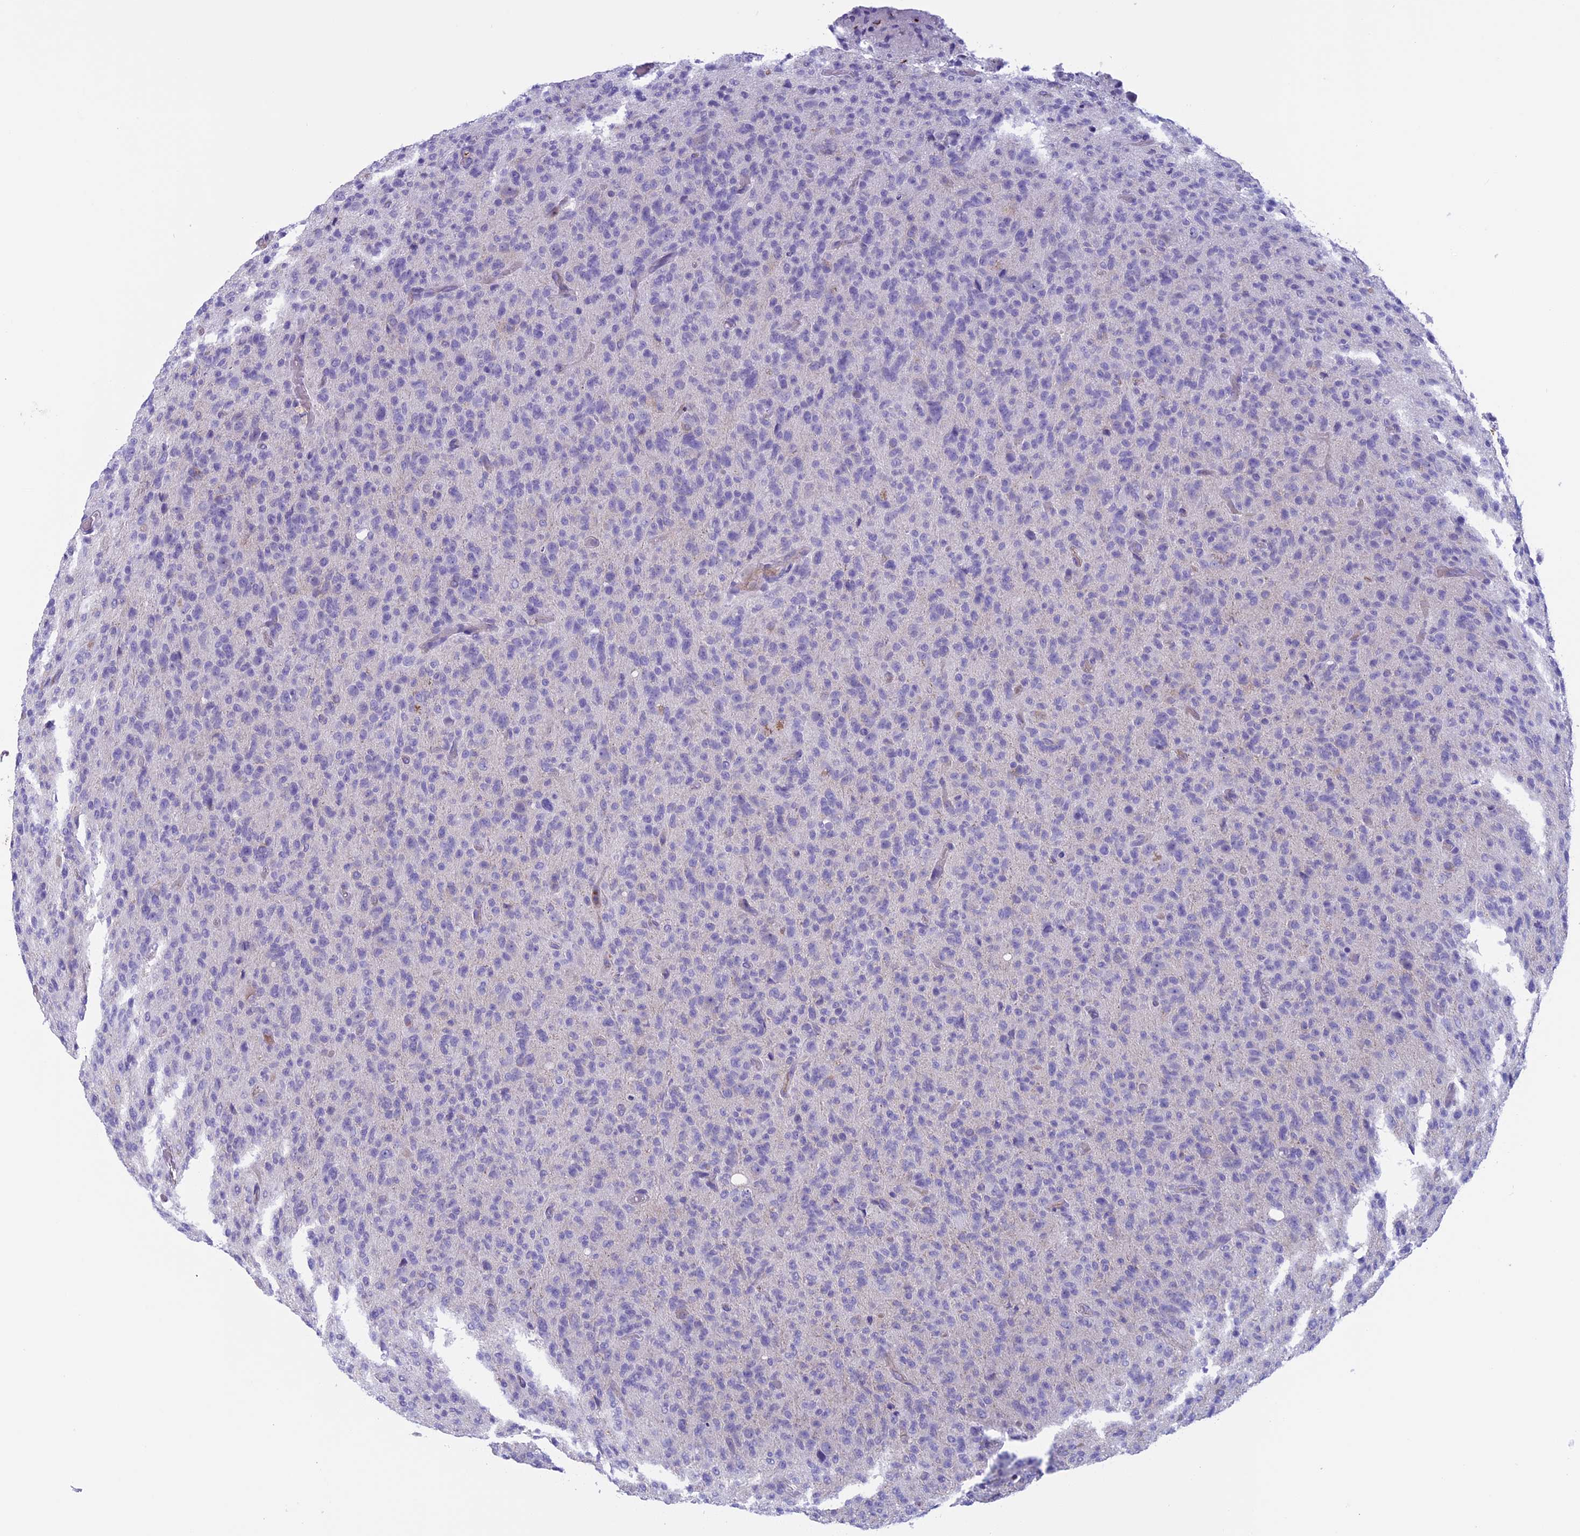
{"staining": {"intensity": "negative", "quantity": "none", "location": "none"}, "tissue": "glioma", "cell_type": "Tumor cells", "image_type": "cancer", "snomed": [{"axis": "morphology", "description": "Glioma, malignant, High grade"}, {"axis": "topography", "description": "Brain"}], "caption": "High power microscopy histopathology image of an immunohistochemistry photomicrograph of malignant glioma (high-grade), revealing no significant expression in tumor cells.", "gene": "ANGPTL2", "patient": {"sex": "female", "age": 57}}